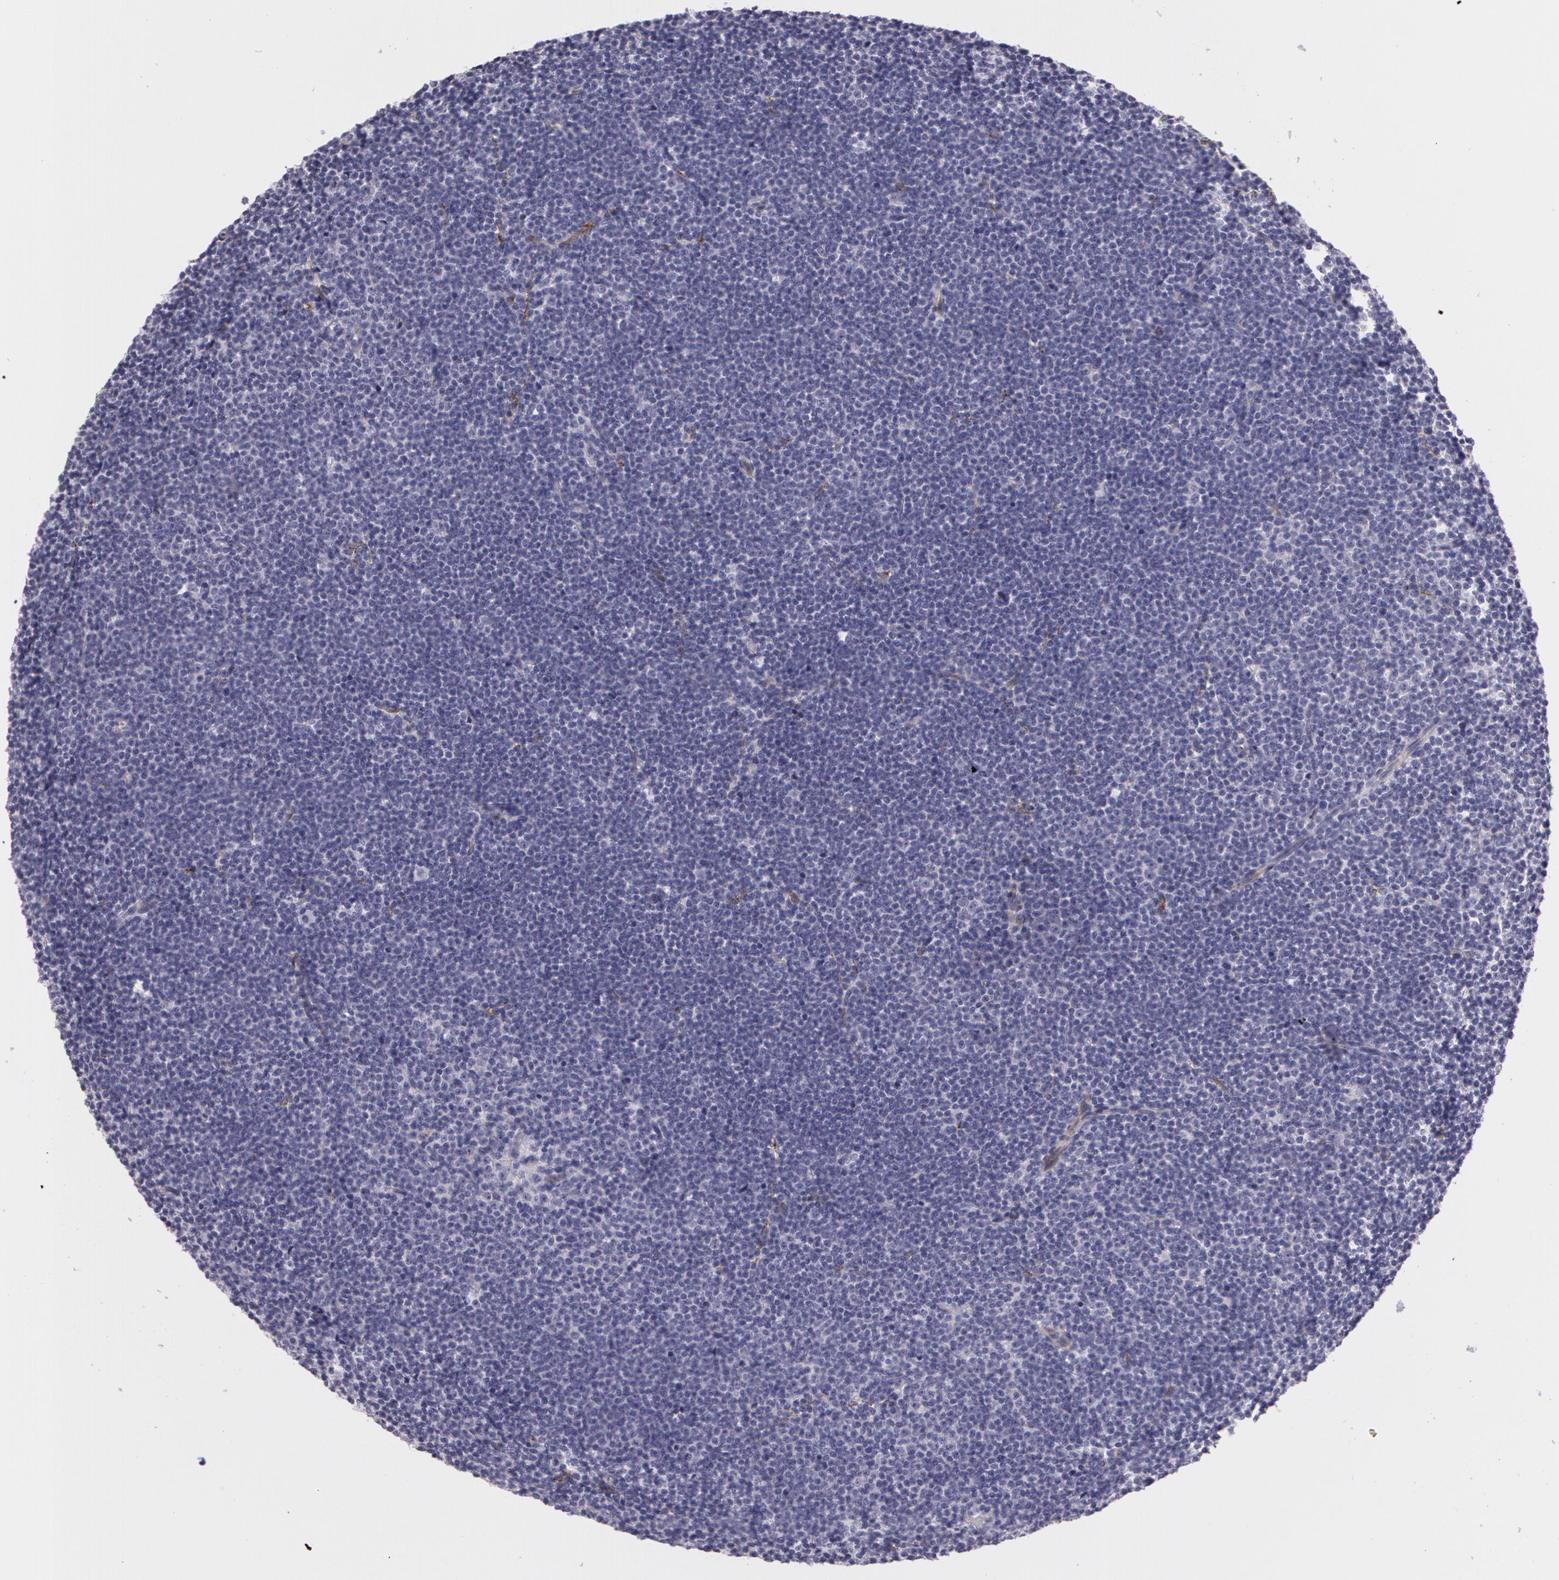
{"staining": {"intensity": "negative", "quantity": "none", "location": "none"}, "tissue": "lymphoma", "cell_type": "Tumor cells", "image_type": "cancer", "snomed": [{"axis": "morphology", "description": "Malignant lymphoma, non-Hodgkin's type, Low grade"}, {"axis": "topography", "description": "Lymph node"}], "caption": "DAB immunohistochemical staining of human low-grade malignant lymphoma, non-Hodgkin's type shows no significant expression in tumor cells.", "gene": "APP", "patient": {"sex": "female", "age": 69}}